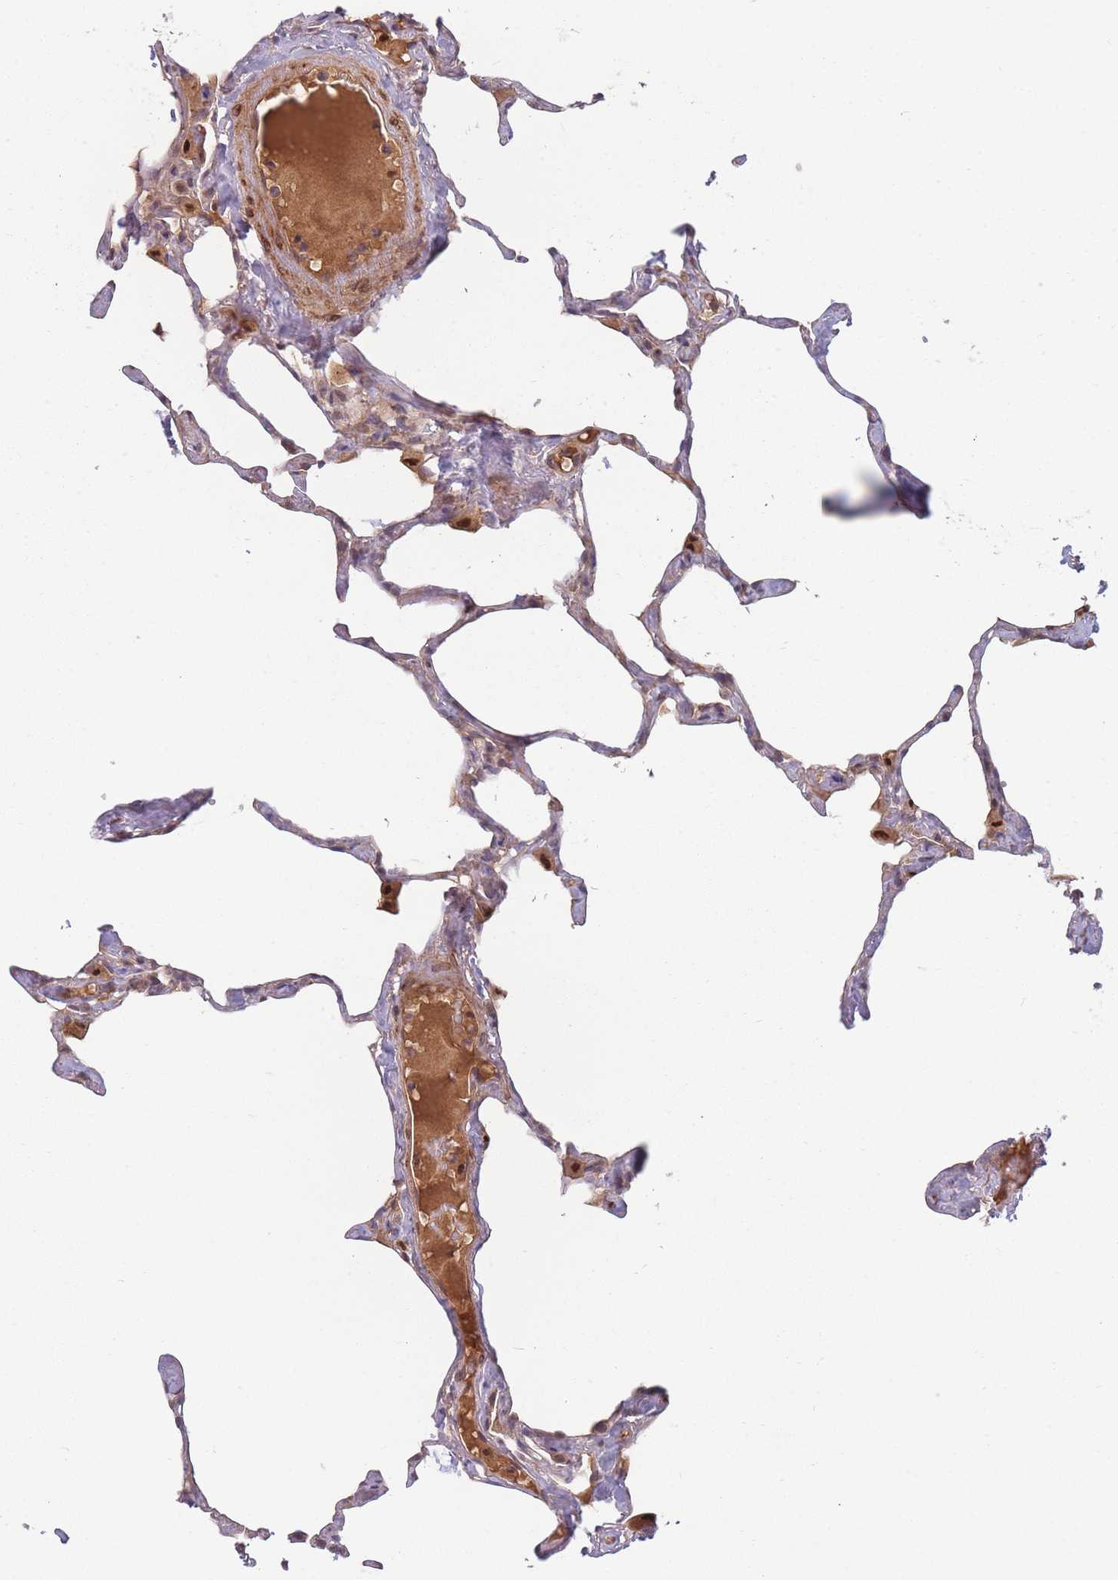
{"staining": {"intensity": "weak", "quantity": "25%-75%", "location": "cytoplasmic/membranous"}, "tissue": "lung", "cell_type": "Alveolar cells", "image_type": "normal", "snomed": [{"axis": "morphology", "description": "Normal tissue, NOS"}, {"axis": "topography", "description": "Lung"}], "caption": "IHC (DAB (3,3'-diaminobenzidine)) staining of benign lung displays weak cytoplasmic/membranous protein expression in approximately 25%-75% of alveolar cells.", "gene": "FAM153A", "patient": {"sex": "male", "age": 65}}